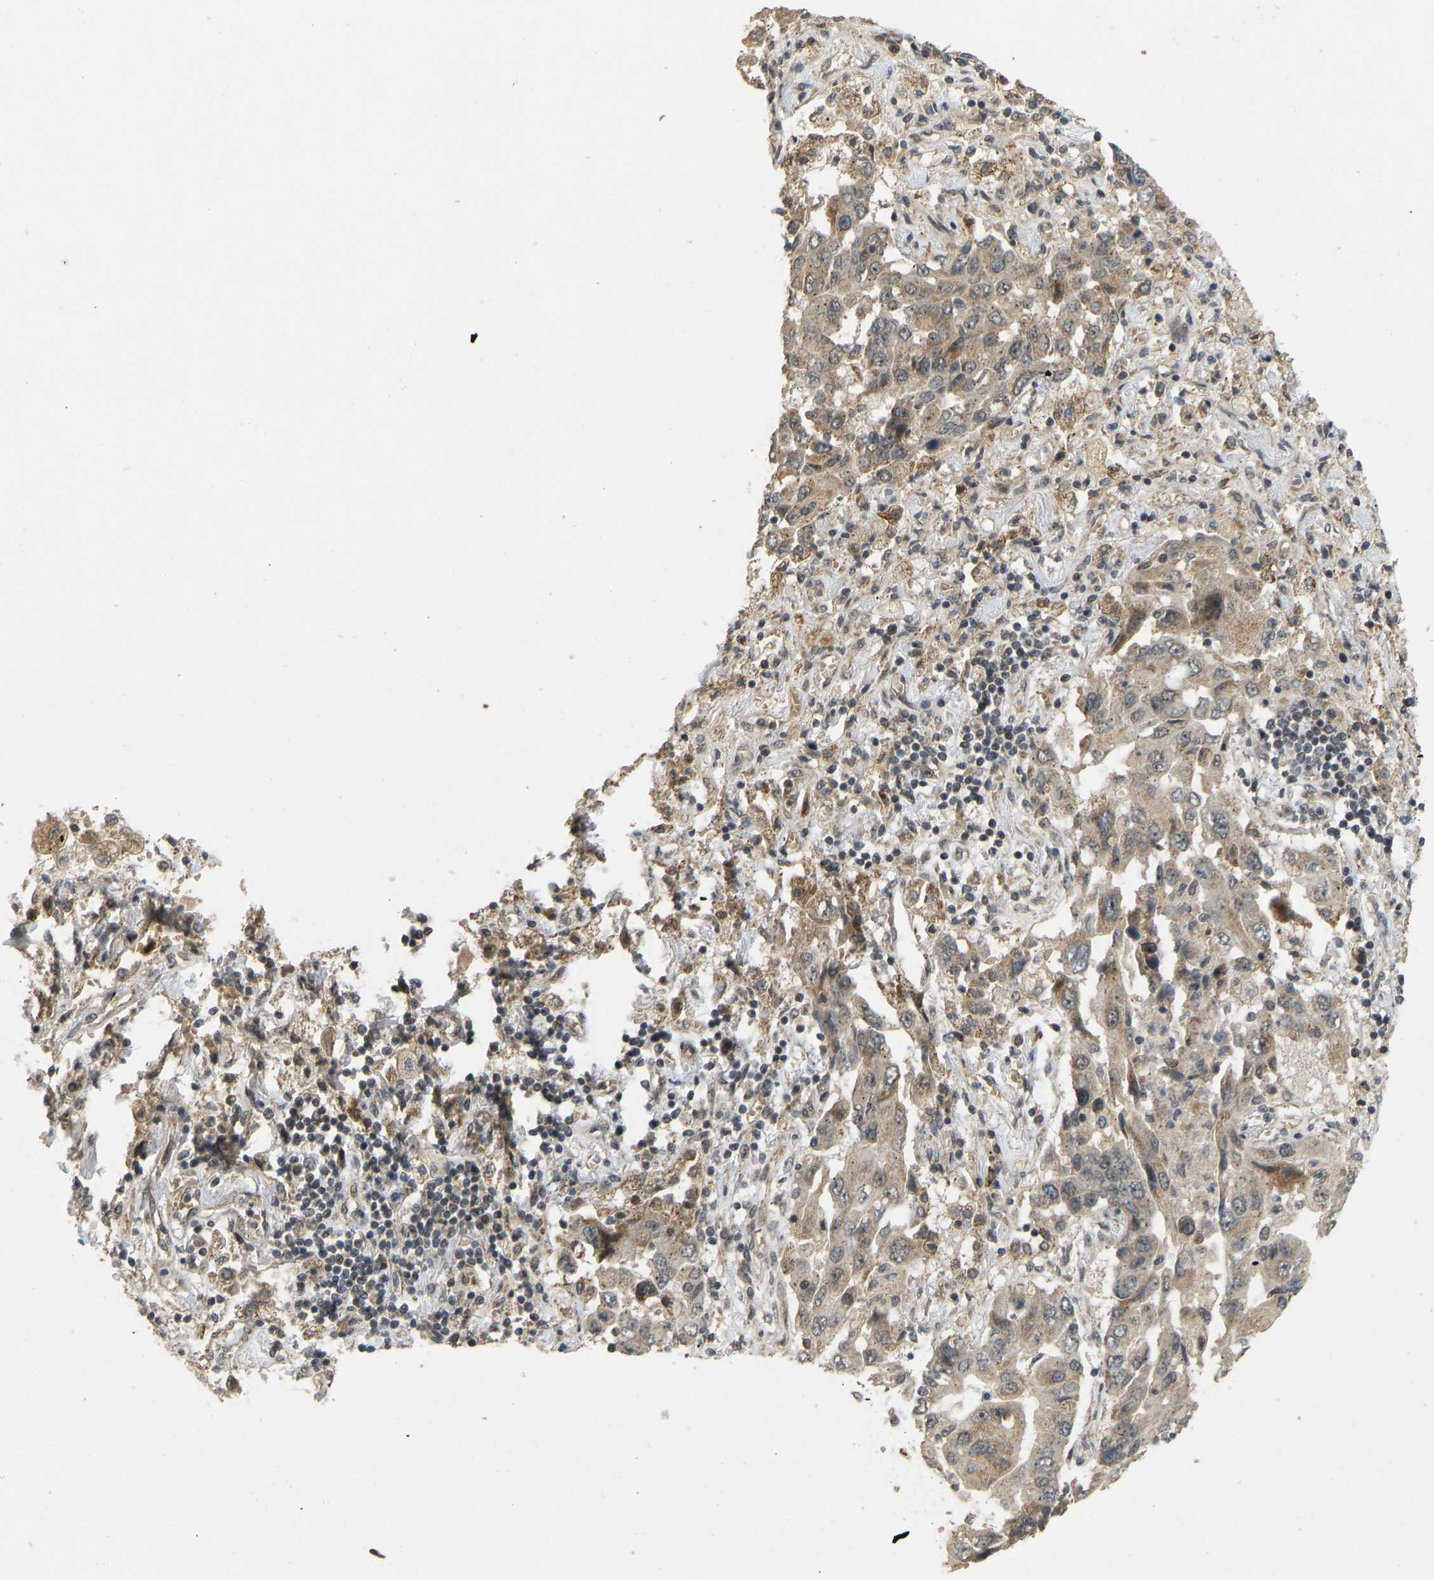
{"staining": {"intensity": "weak", "quantity": ">75%", "location": "cytoplasmic/membranous"}, "tissue": "lung cancer", "cell_type": "Tumor cells", "image_type": "cancer", "snomed": [{"axis": "morphology", "description": "Adenocarcinoma, NOS"}, {"axis": "topography", "description": "Lung"}], "caption": "Immunohistochemistry (DAB (3,3'-diaminobenzidine)) staining of lung cancer (adenocarcinoma) exhibits weak cytoplasmic/membranous protein expression in approximately >75% of tumor cells.", "gene": "ACADS", "patient": {"sex": "female", "age": 65}}